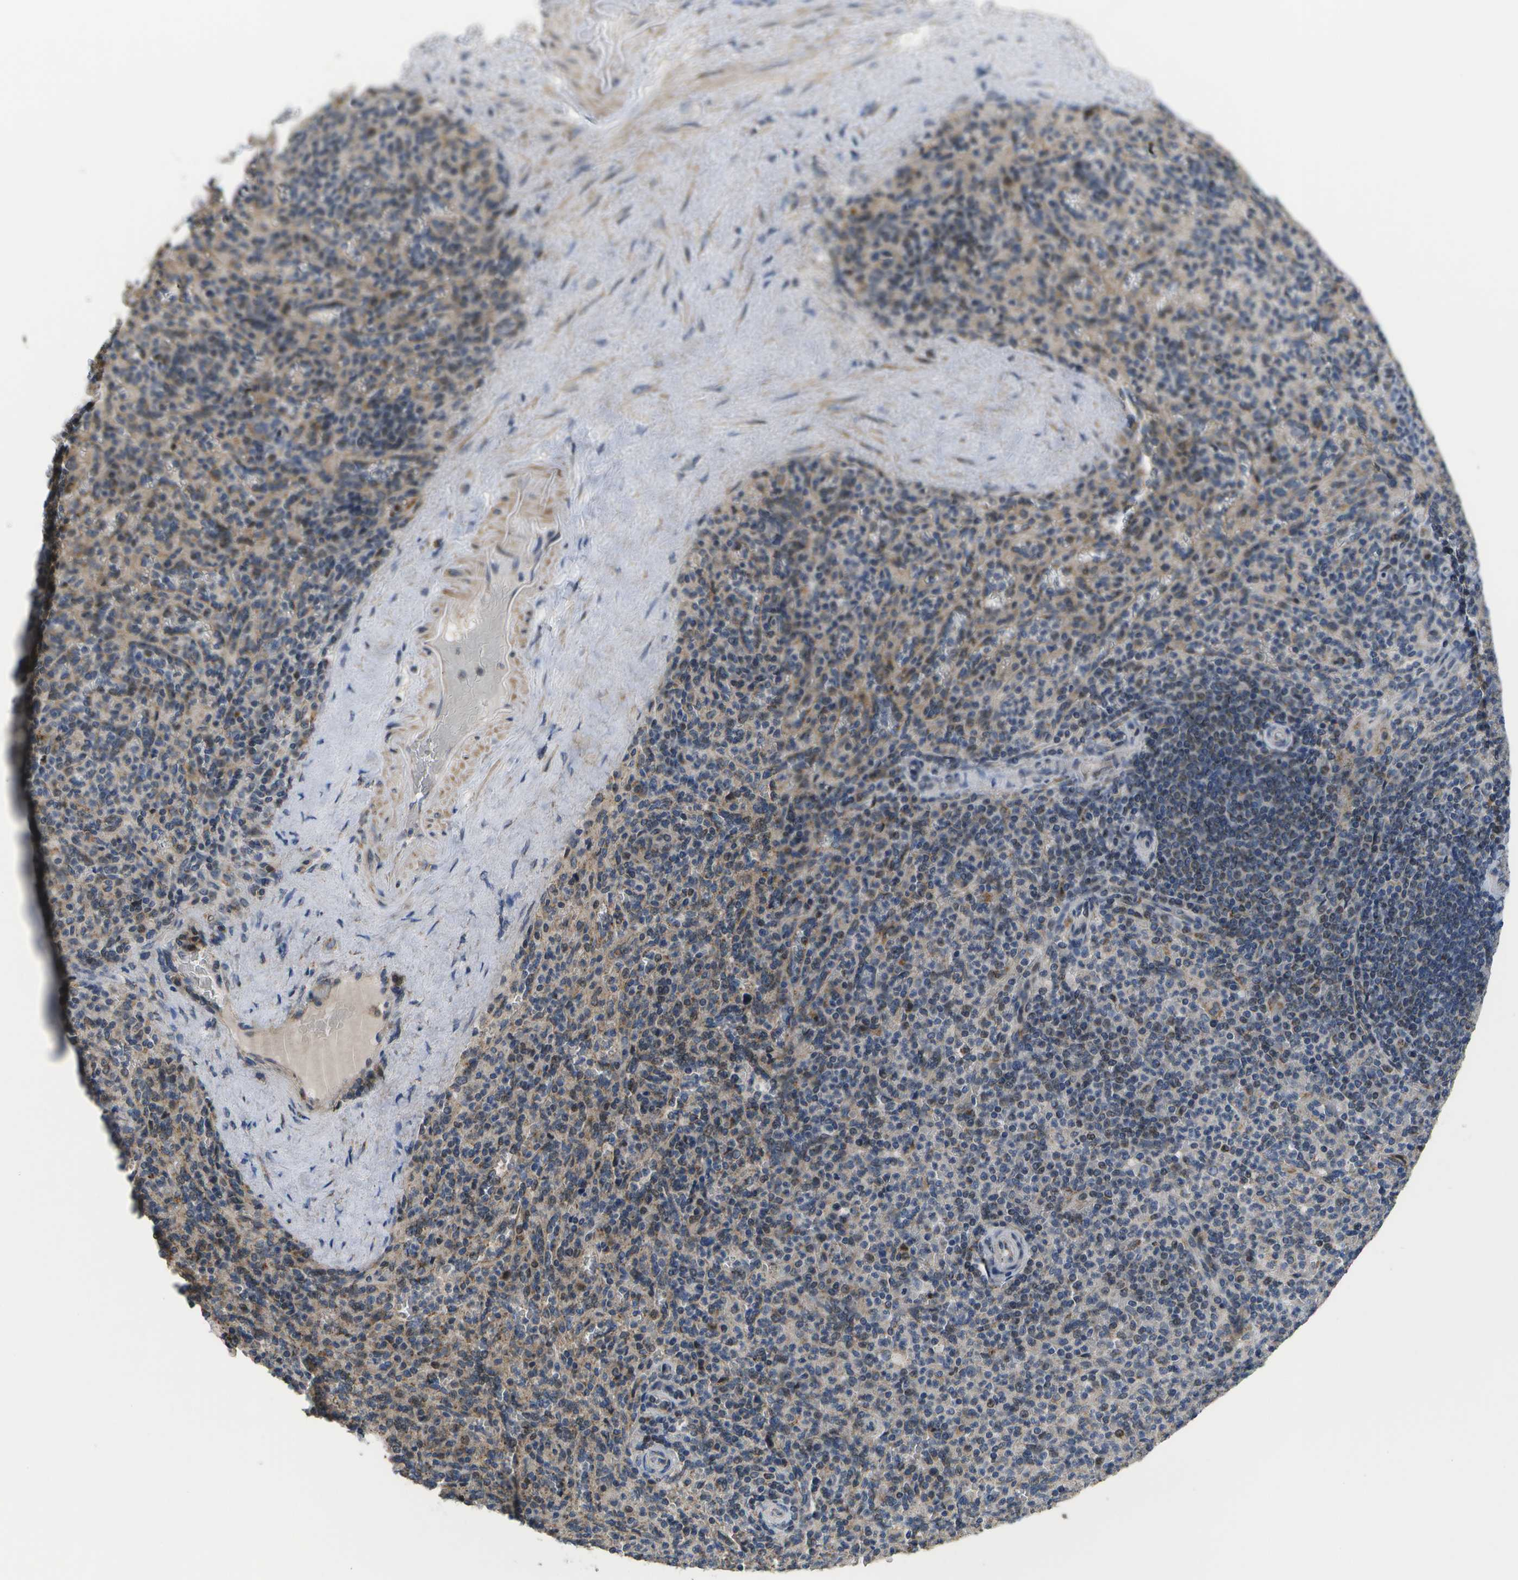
{"staining": {"intensity": "weak", "quantity": ">75%", "location": "cytoplasmic/membranous,nuclear"}, "tissue": "spleen", "cell_type": "Cells in red pulp", "image_type": "normal", "snomed": [{"axis": "morphology", "description": "Normal tissue, NOS"}, {"axis": "topography", "description": "Spleen"}], "caption": "Immunohistochemical staining of unremarkable spleen demonstrates low levels of weak cytoplasmic/membranous,nuclear staining in about >75% of cells in red pulp.", "gene": "HADHA", "patient": {"sex": "male", "age": 36}}